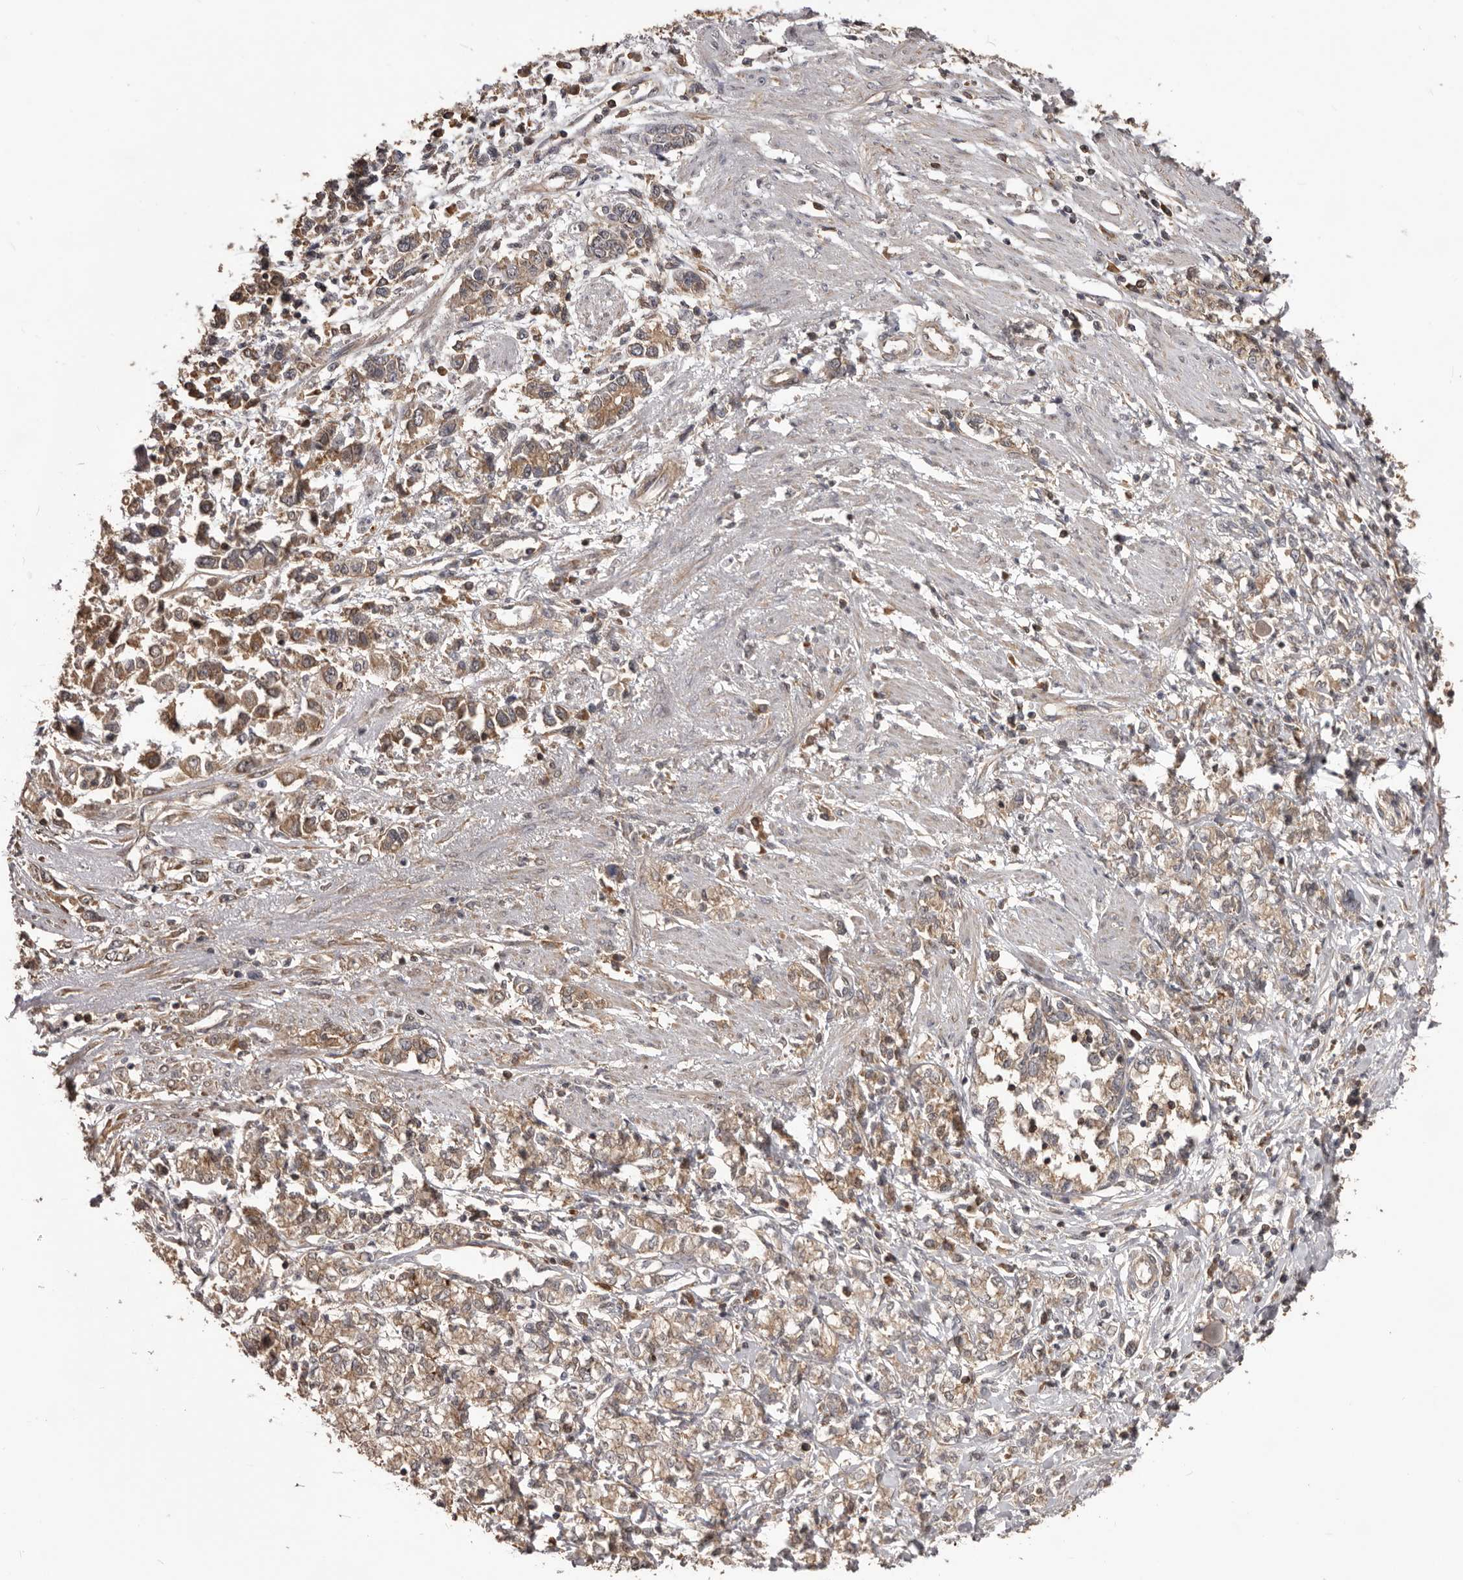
{"staining": {"intensity": "moderate", "quantity": ">75%", "location": "cytoplasmic/membranous"}, "tissue": "stomach cancer", "cell_type": "Tumor cells", "image_type": "cancer", "snomed": [{"axis": "morphology", "description": "Adenocarcinoma, NOS"}, {"axis": "topography", "description": "Stomach"}], "caption": "Immunohistochemical staining of human stomach cancer (adenocarcinoma) shows moderate cytoplasmic/membranous protein staining in approximately >75% of tumor cells.", "gene": "HBS1L", "patient": {"sex": "female", "age": 76}}